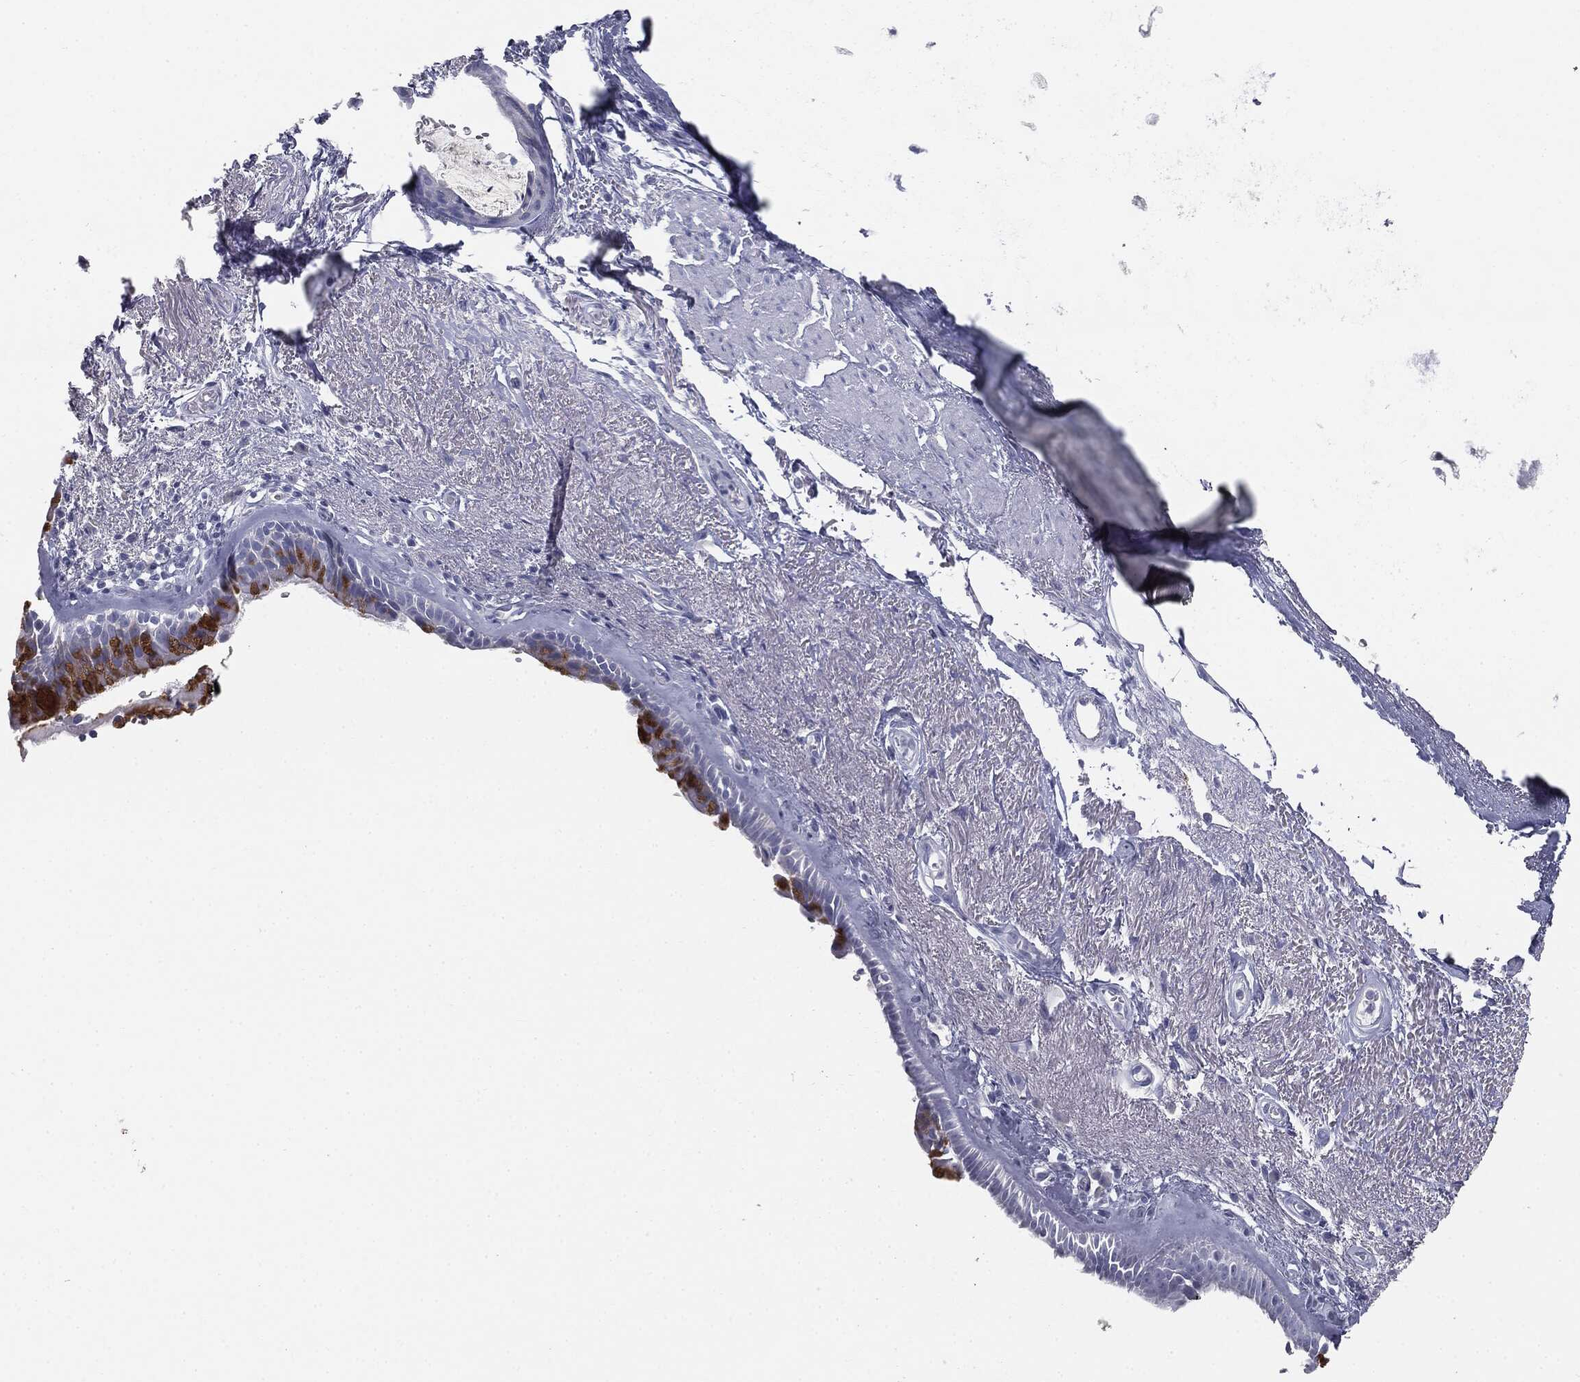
{"staining": {"intensity": "strong", "quantity": "25%-75%", "location": "cytoplasmic/membranous"}, "tissue": "bronchus", "cell_type": "Respiratory epithelial cells", "image_type": "normal", "snomed": [{"axis": "morphology", "description": "Normal tissue, NOS"}, {"axis": "topography", "description": "Bronchus"}], "caption": "The immunohistochemical stain labels strong cytoplasmic/membranous staining in respiratory epithelial cells of benign bronchus. The protein is shown in brown color, while the nuclei are stained blue.", "gene": "MUC5AC", "patient": {"sex": "male", "age": 82}}